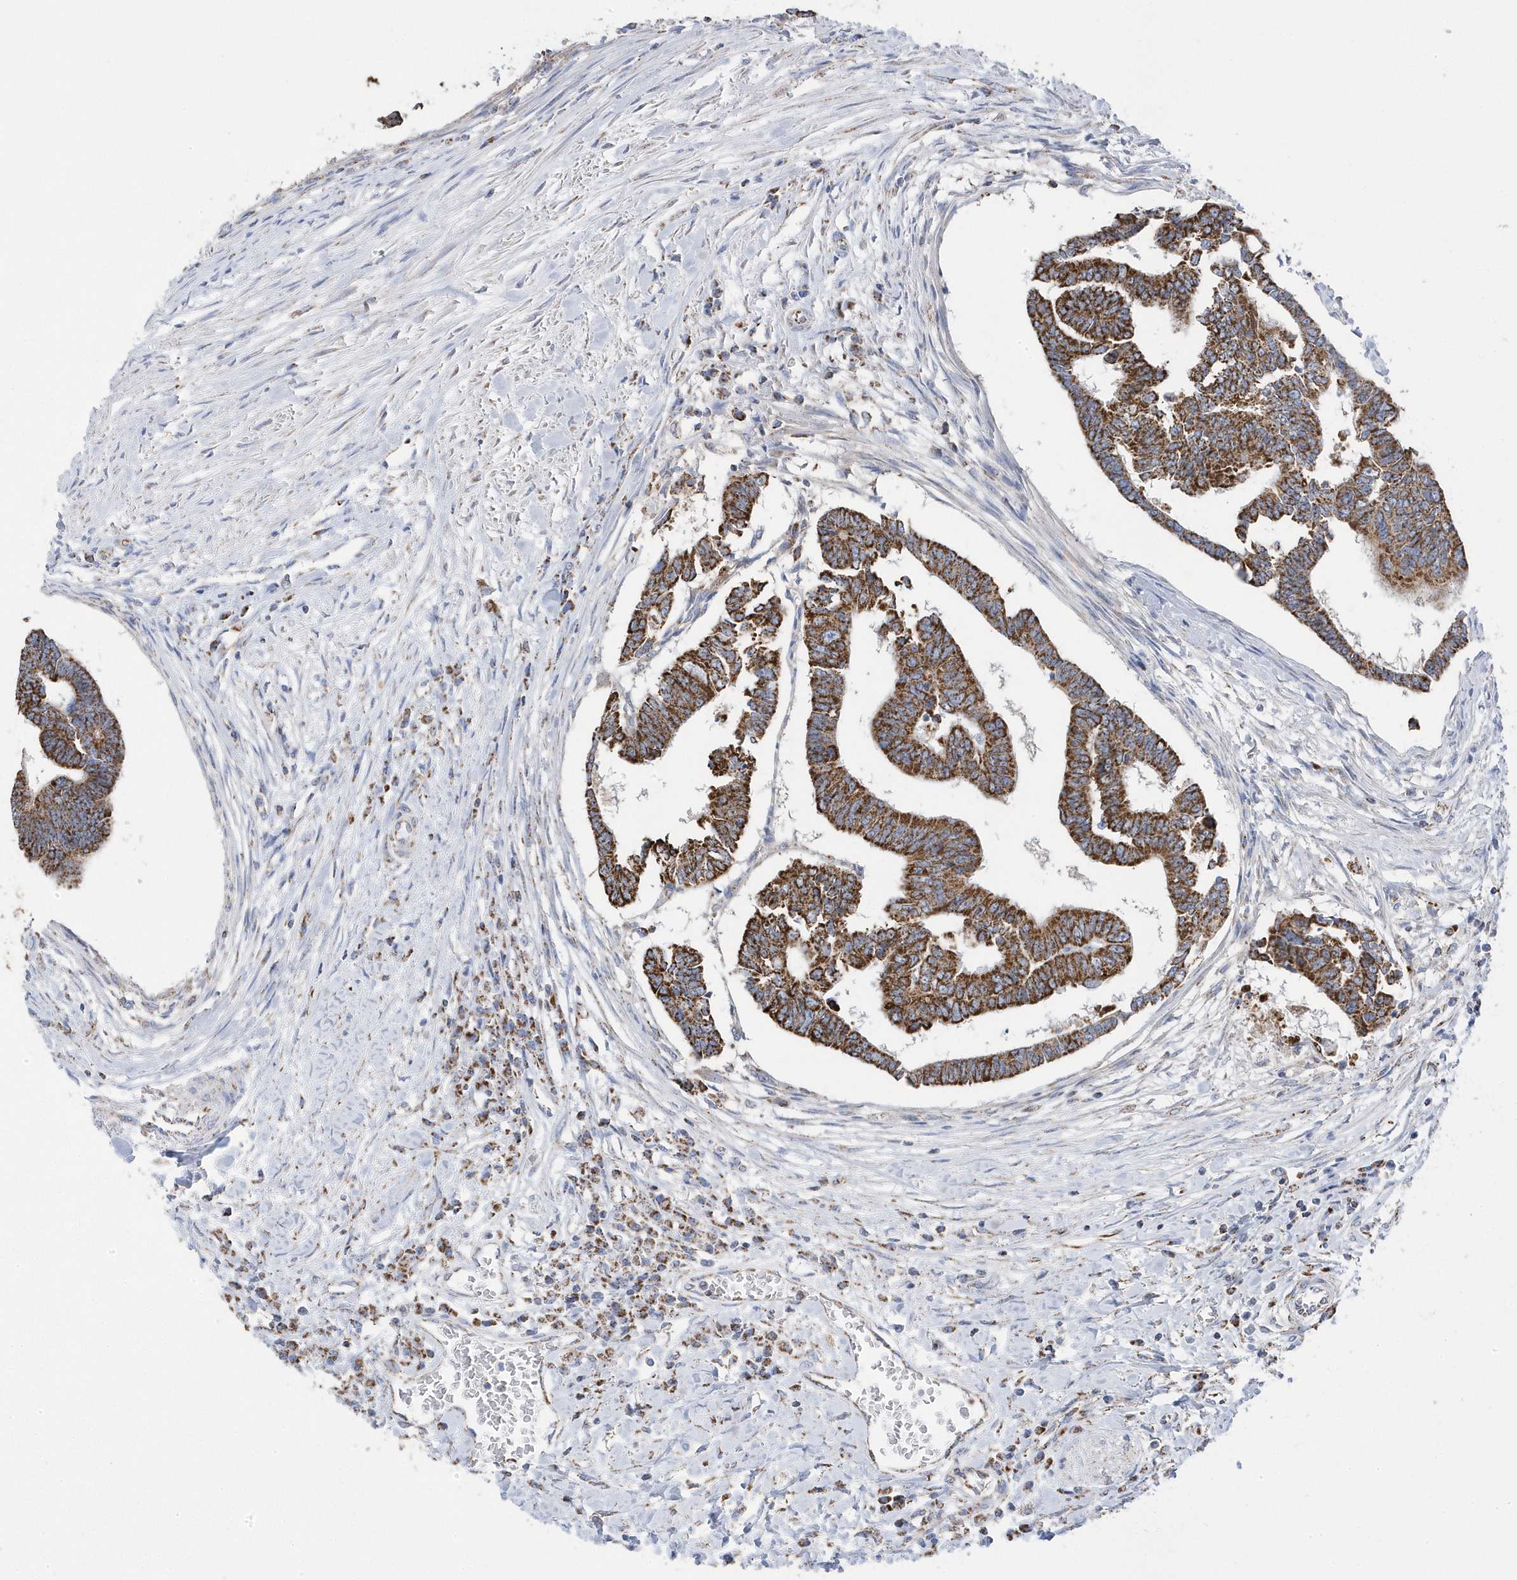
{"staining": {"intensity": "strong", "quantity": ">75%", "location": "cytoplasmic/membranous"}, "tissue": "colorectal cancer", "cell_type": "Tumor cells", "image_type": "cancer", "snomed": [{"axis": "morphology", "description": "Adenocarcinoma, NOS"}, {"axis": "topography", "description": "Rectum"}], "caption": "A high-resolution micrograph shows immunohistochemistry (IHC) staining of colorectal cancer (adenocarcinoma), which shows strong cytoplasmic/membranous staining in about >75% of tumor cells.", "gene": "GTPBP8", "patient": {"sex": "female", "age": 65}}